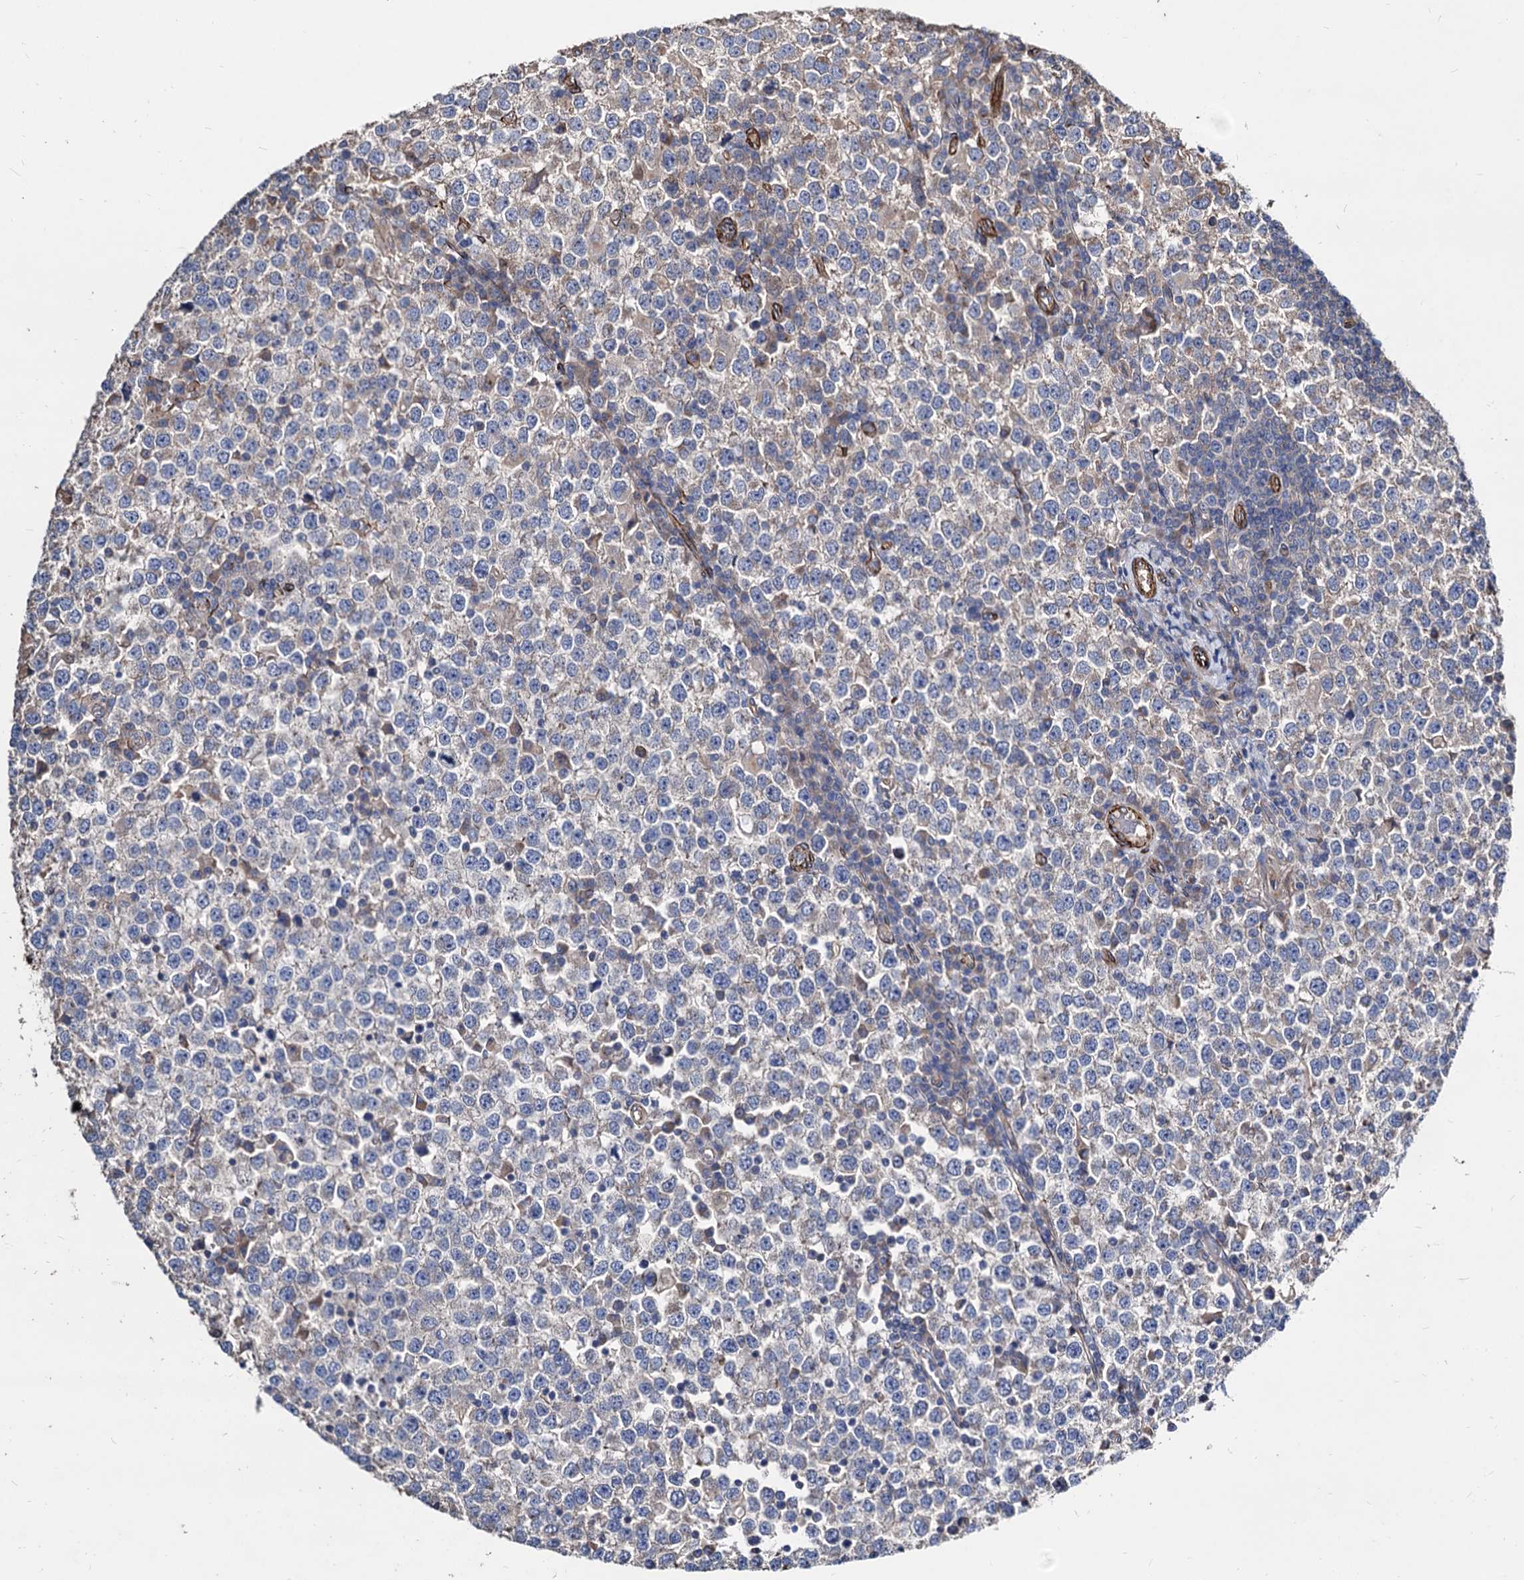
{"staining": {"intensity": "negative", "quantity": "none", "location": "none"}, "tissue": "testis cancer", "cell_type": "Tumor cells", "image_type": "cancer", "snomed": [{"axis": "morphology", "description": "Seminoma, NOS"}, {"axis": "topography", "description": "Testis"}], "caption": "Immunohistochemistry of testis cancer shows no positivity in tumor cells.", "gene": "WDR11", "patient": {"sex": "male", "age": 65}}